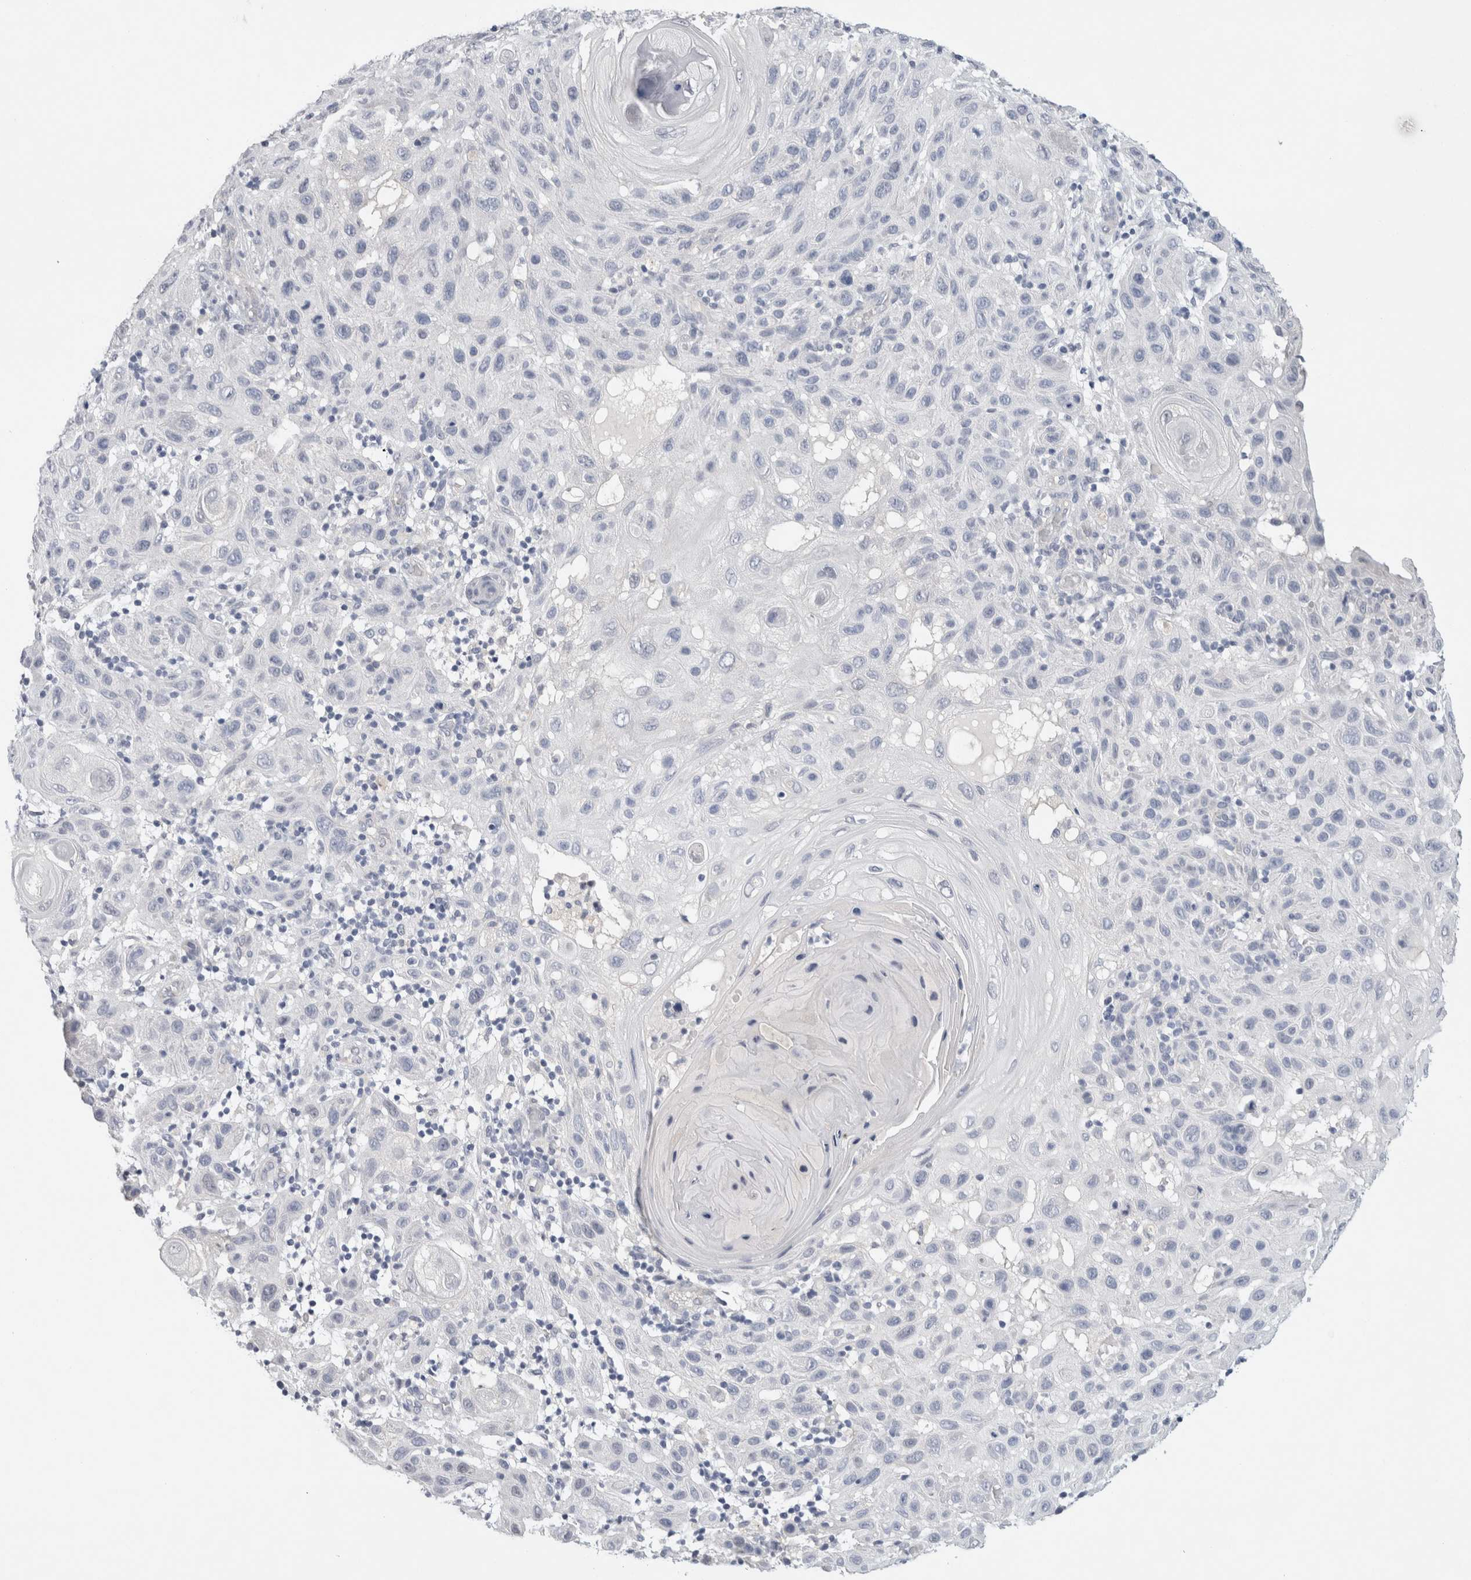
{"staining": {"intensity": "negative", "quantity": "none", "location": "none"}, "tissue": "skin cancer", "cell_type": "Tumor cells", "image_type": "cancer", "snomed": [{"axis": "morphology", "description": "Normal tissue, NOS"}, {"axis": "morphology", "description": "Squamous cell carcinoma, NOS"}, {"axis": "topography", "description": "Skin"}], "caption": "High magnification brightfield microscopy of skin squamous cell carcinoma stained with DAB (brown) and counterstained with hematoxylin (blue): tumor cells show no significant positivity. The staining is performed using DAB (3,3'-diaminobenzidine) brown chromogen with nuclei counter-stained in using hematoxylin.", "gene": "TONSL", "patient": {"sex": "female", "age": 96}}